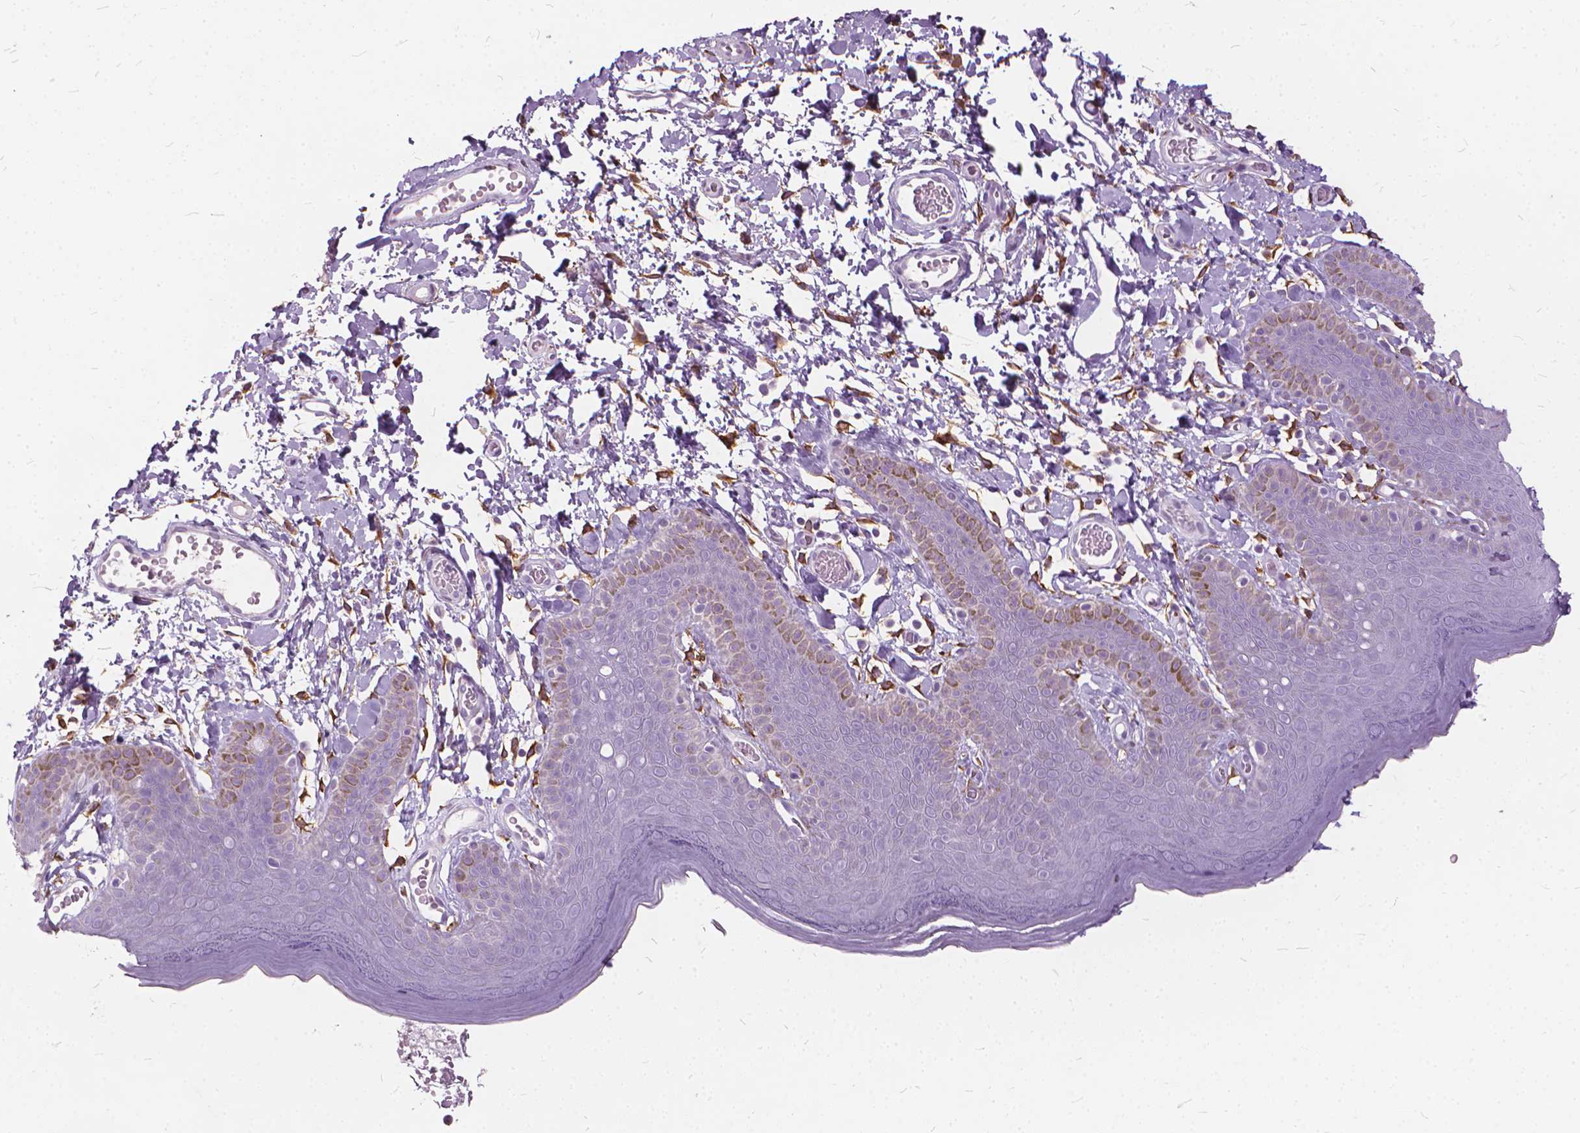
{"staining": {"intensity": "negative", "quantity": "none", "location": "none"}, "tissue": "skin", "cell_type": "Epidermal cells", "image_type": "normal", "snomed": [{"axis": "morphology", "description": "Normal tissue, NOS"}, {"axis": "topography", "description": "Anal"}], "caption": "Immunohistochemical staining of benign human skin exhibits no significant staining in epidermal cells. (Immunohistochemistry, brightfield microscopy, high magnification).", "gene": "DNM1", "patient": {"sex": "male", "age": 53}}